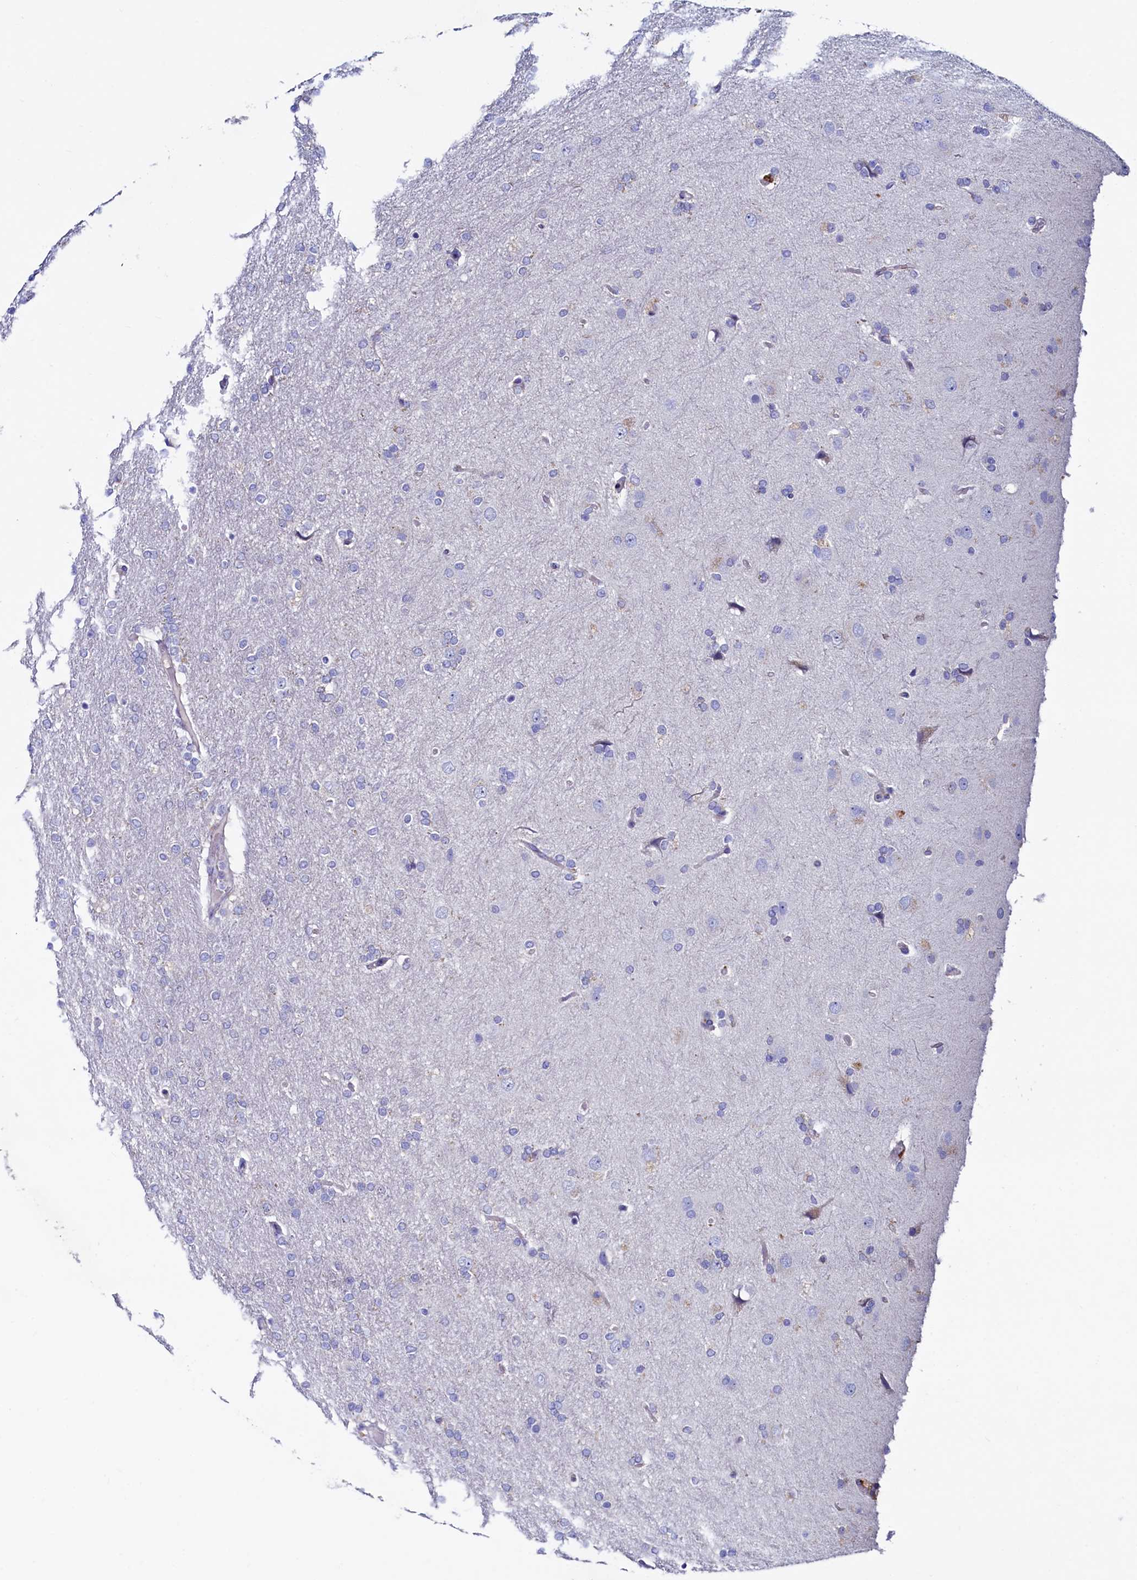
{"staining": {"intensity": "negative", "quantity": "none", "location": "none"}, "tissue": "glioma", "cell_type": "Tumor cells", "image_type": "cancer", "snomed": [{"axis": "morphology", "description": "Glioma, malignant, High grade"}, {"axis": "topography", "description": "Brain"}], "caption": "There is no significant expression in tumor cells of malignant high-grade glioma.", "gene": "ASTE1", "patient": {"sex": "male", "age": 72}}